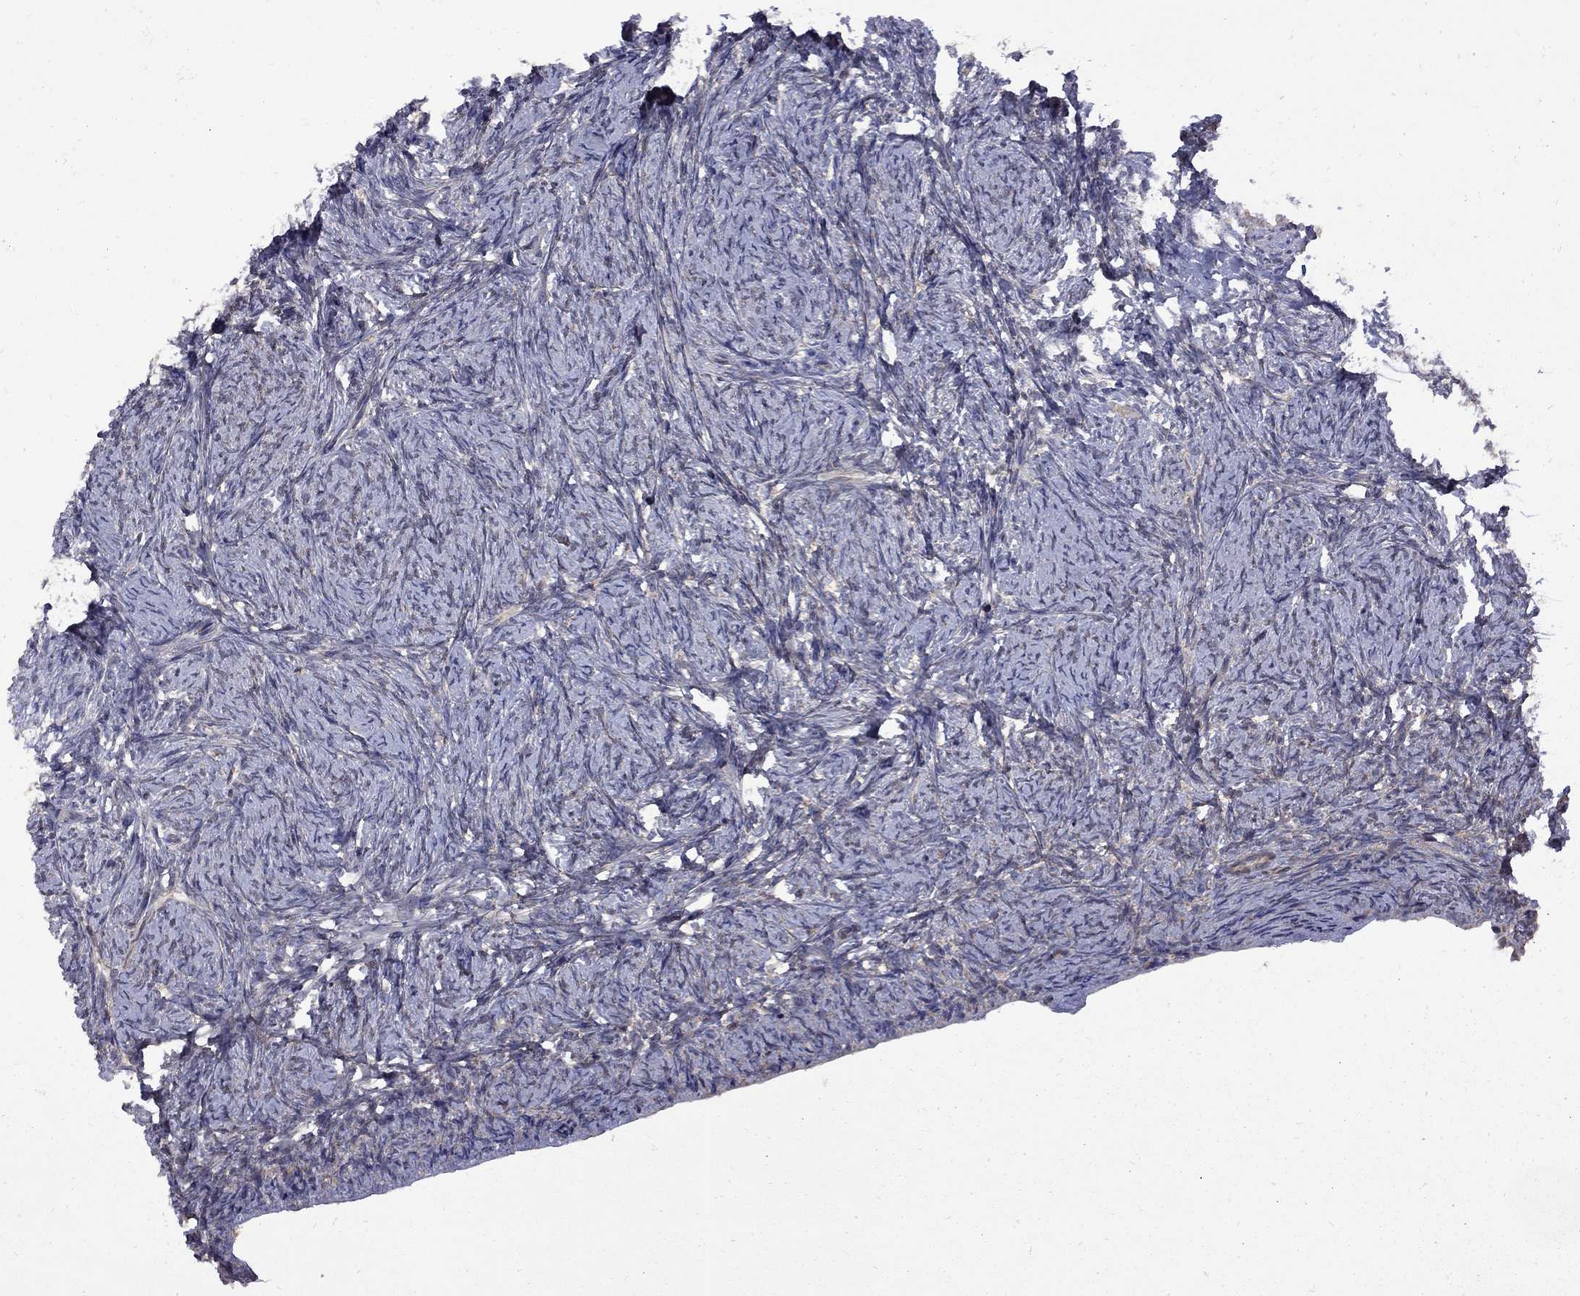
{"staining": {"intensity": "negative", "quantity": "none", "location": "none"}, "tissue": "ovary", "cell_type": "Follicle cells", "image_type": "normal", "snomed": [{"axis": "morphology", "description": "Normal tissue, NOS"}, {"axis": "topography", "description": "Ovary"}], "caption": "The micrograph displays no significant staining in follicle cells of ovary.", "gene": "IPP", "patient": {"sex": "female", "age": 34}}